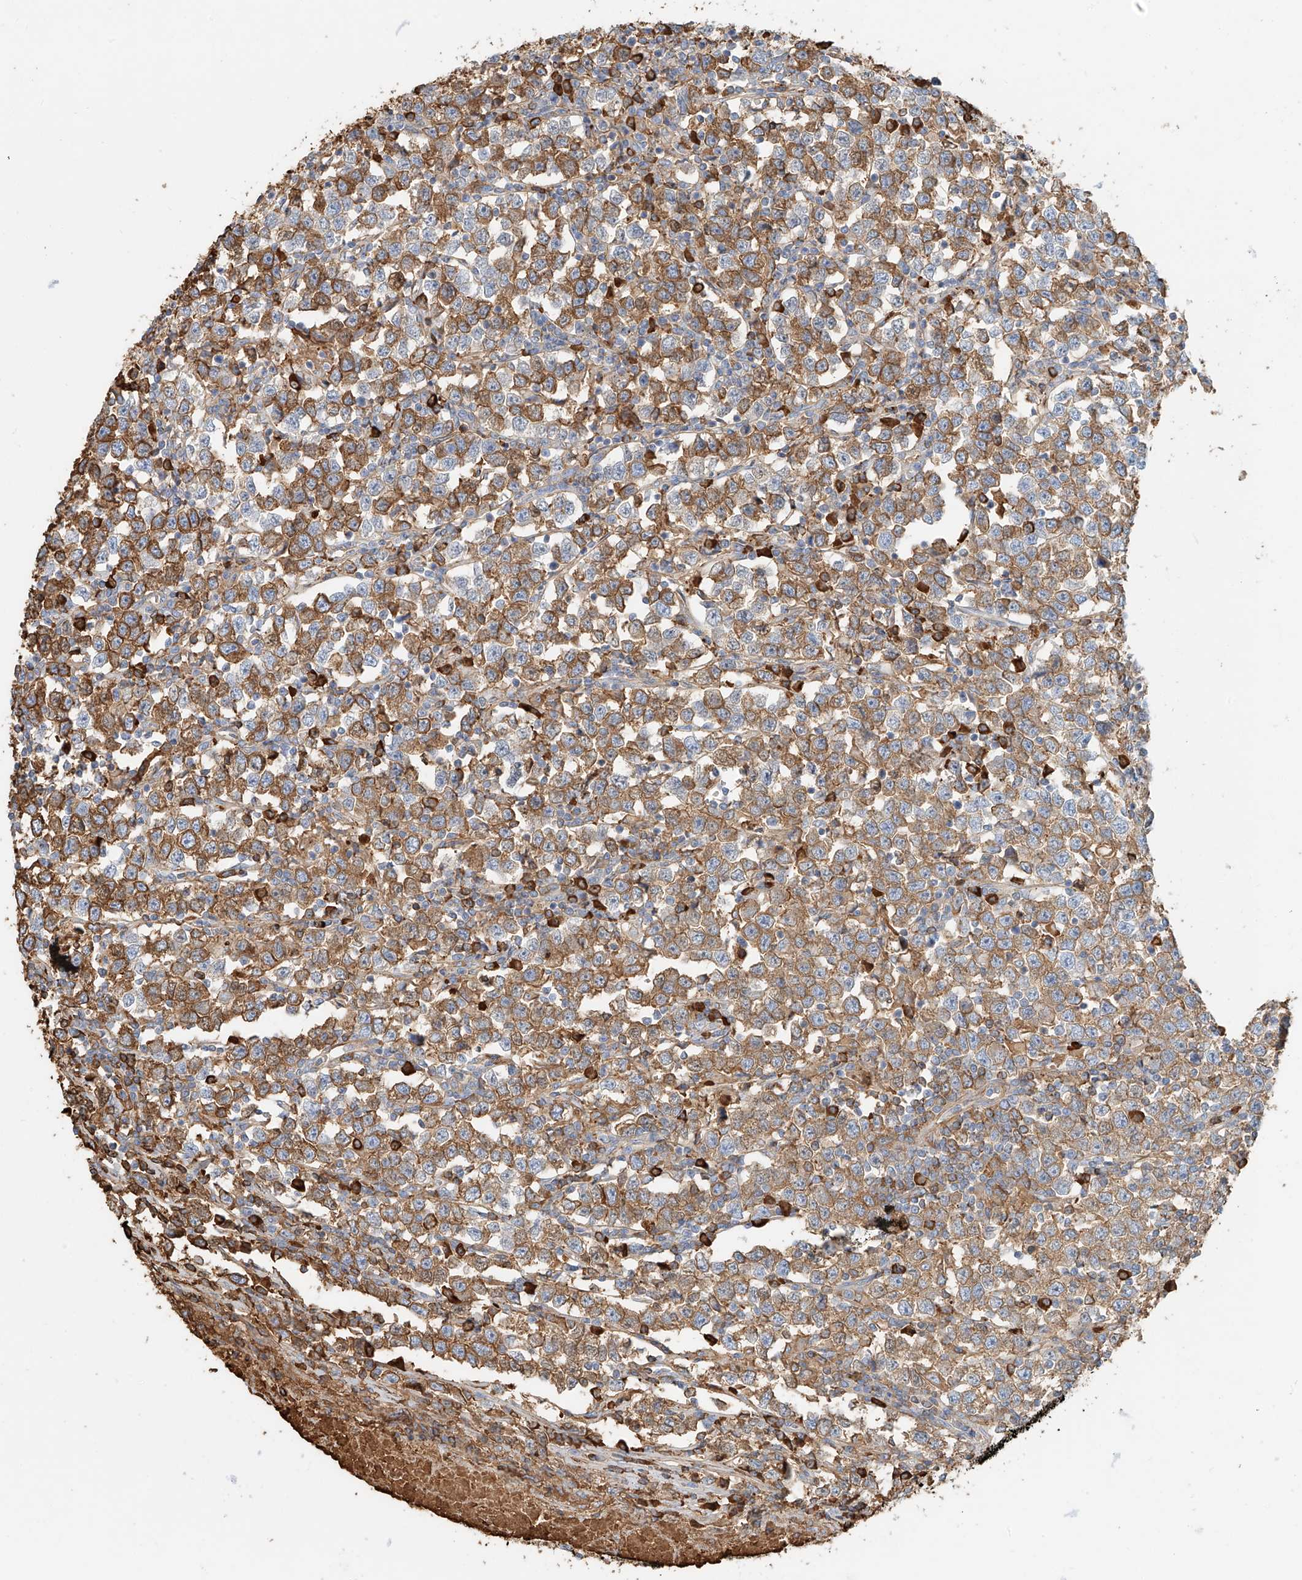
{"staining": {"intensity": "moderate", "quantity": ">75%", "location": "cytoplasmic/membranous"}, "tissue": "testis cancer", "cell_type": "Tumor cells", "image_type": "cancer", "snomed": [{"axis": "morphology", "description": "Normal tissue, NOS"}, {"axis": "morphology", "description": "Seminoma, NOS"}, {"axis": "topography", "description": "Testis"}], "caption": "Seminoma (testis) stained with a protein marker reveals moderate staining in tumor cells.", "gene": "ZFP30", "patient": {"sex": "male", "age": 43}}